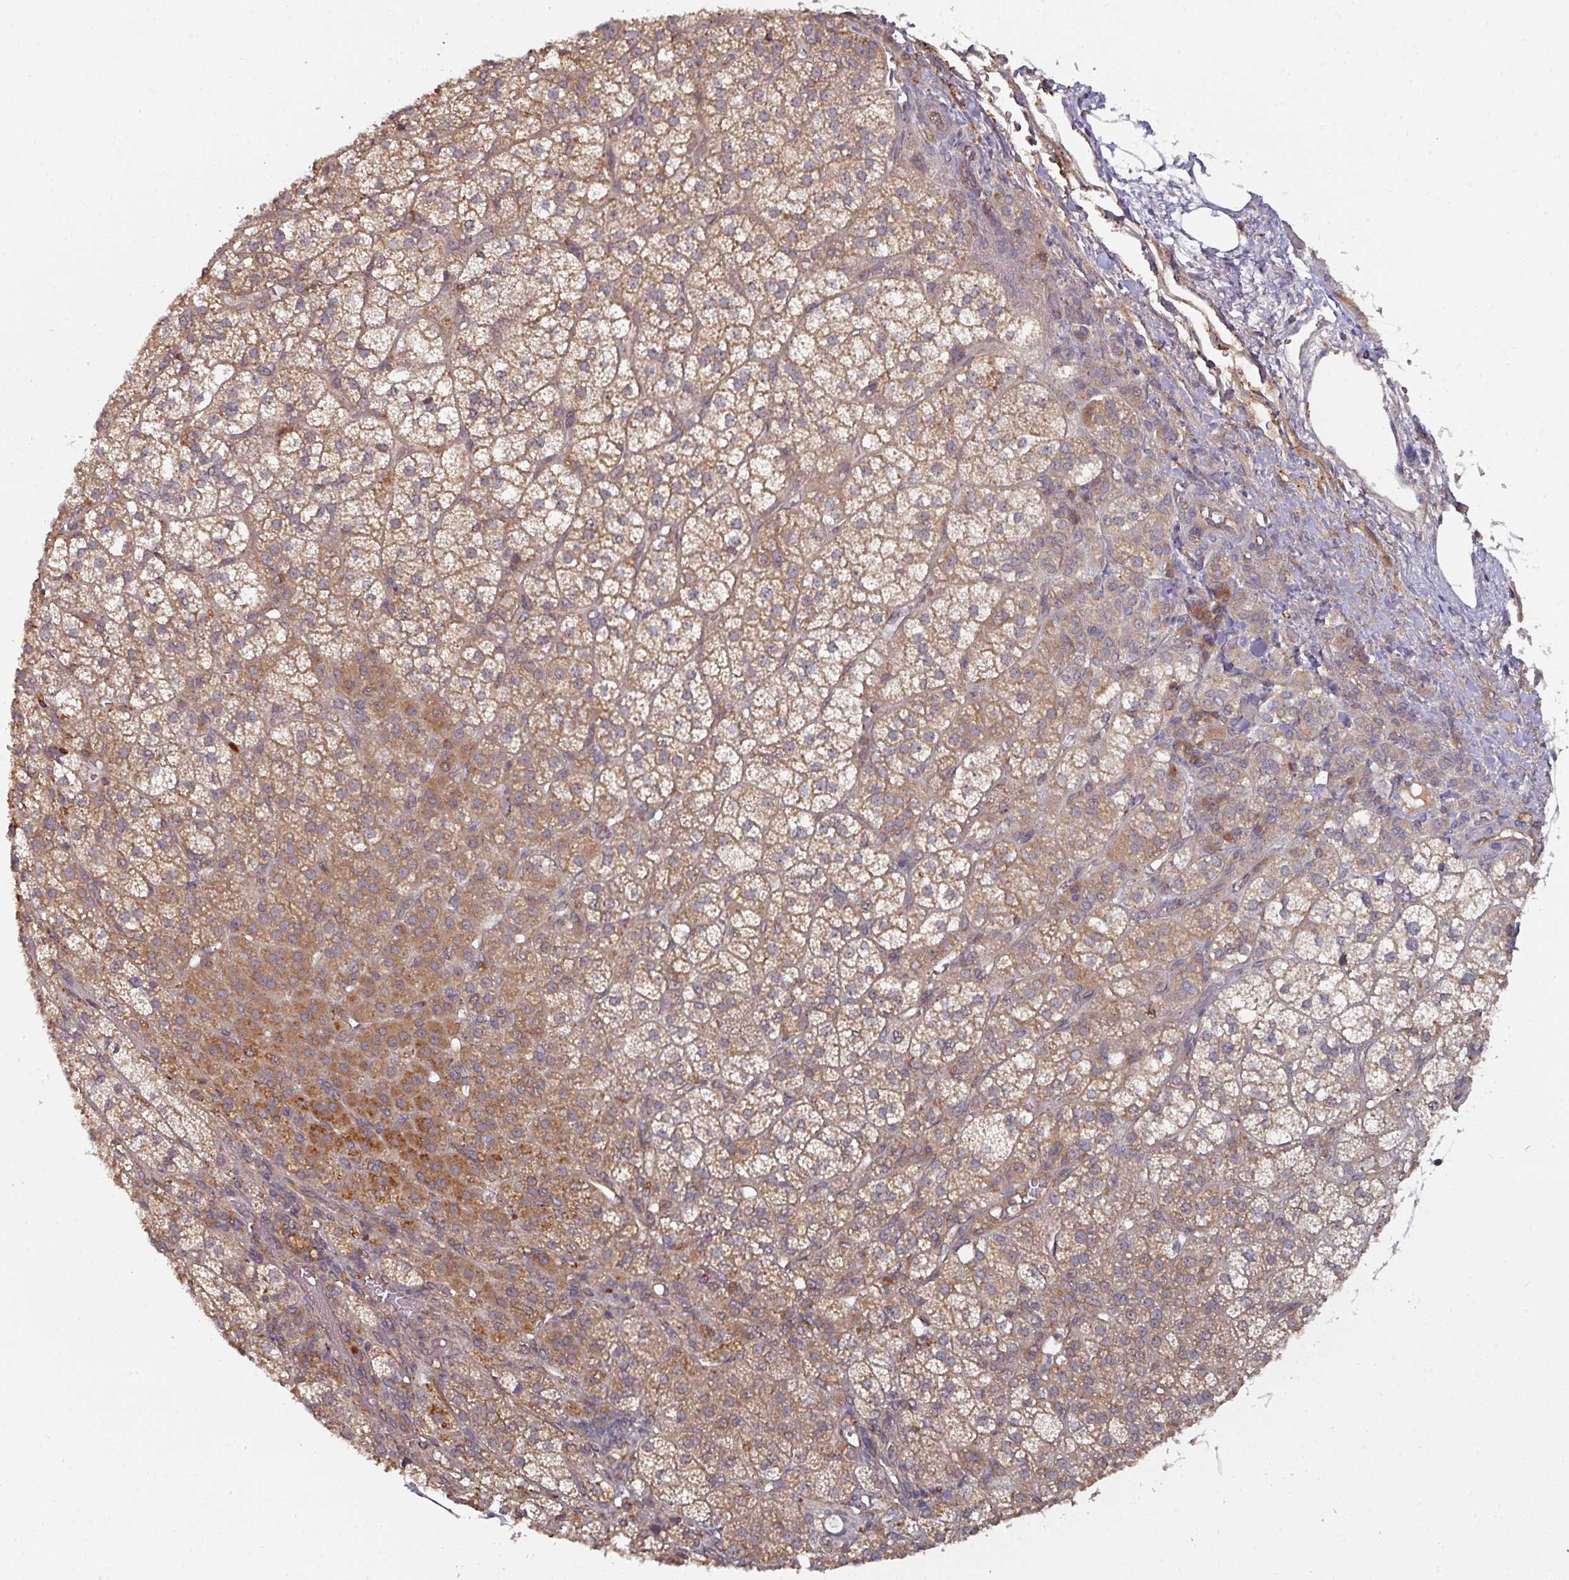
{"staining": {"intensity": "strong", "quantity": "25%-75%", "location": "cytoplasmic/membranous"}, "tissue": "adrenal gland", "cell_type": "Glandular cells", "image_type": "normal", "snomed": [{"axis": "morphology", "description": "Normal tissue, NOS"}, {"axis": "topography", "description": "Adrenal gland"}], "caption": "The histopathology image demonstrates staining of normal adrenal gland, revealing strong cytoplasmic/membranous protein staining (brown color) within glandular cells.", "gene": "CEP95", "patient": {"sex": "female", "age": 60}}